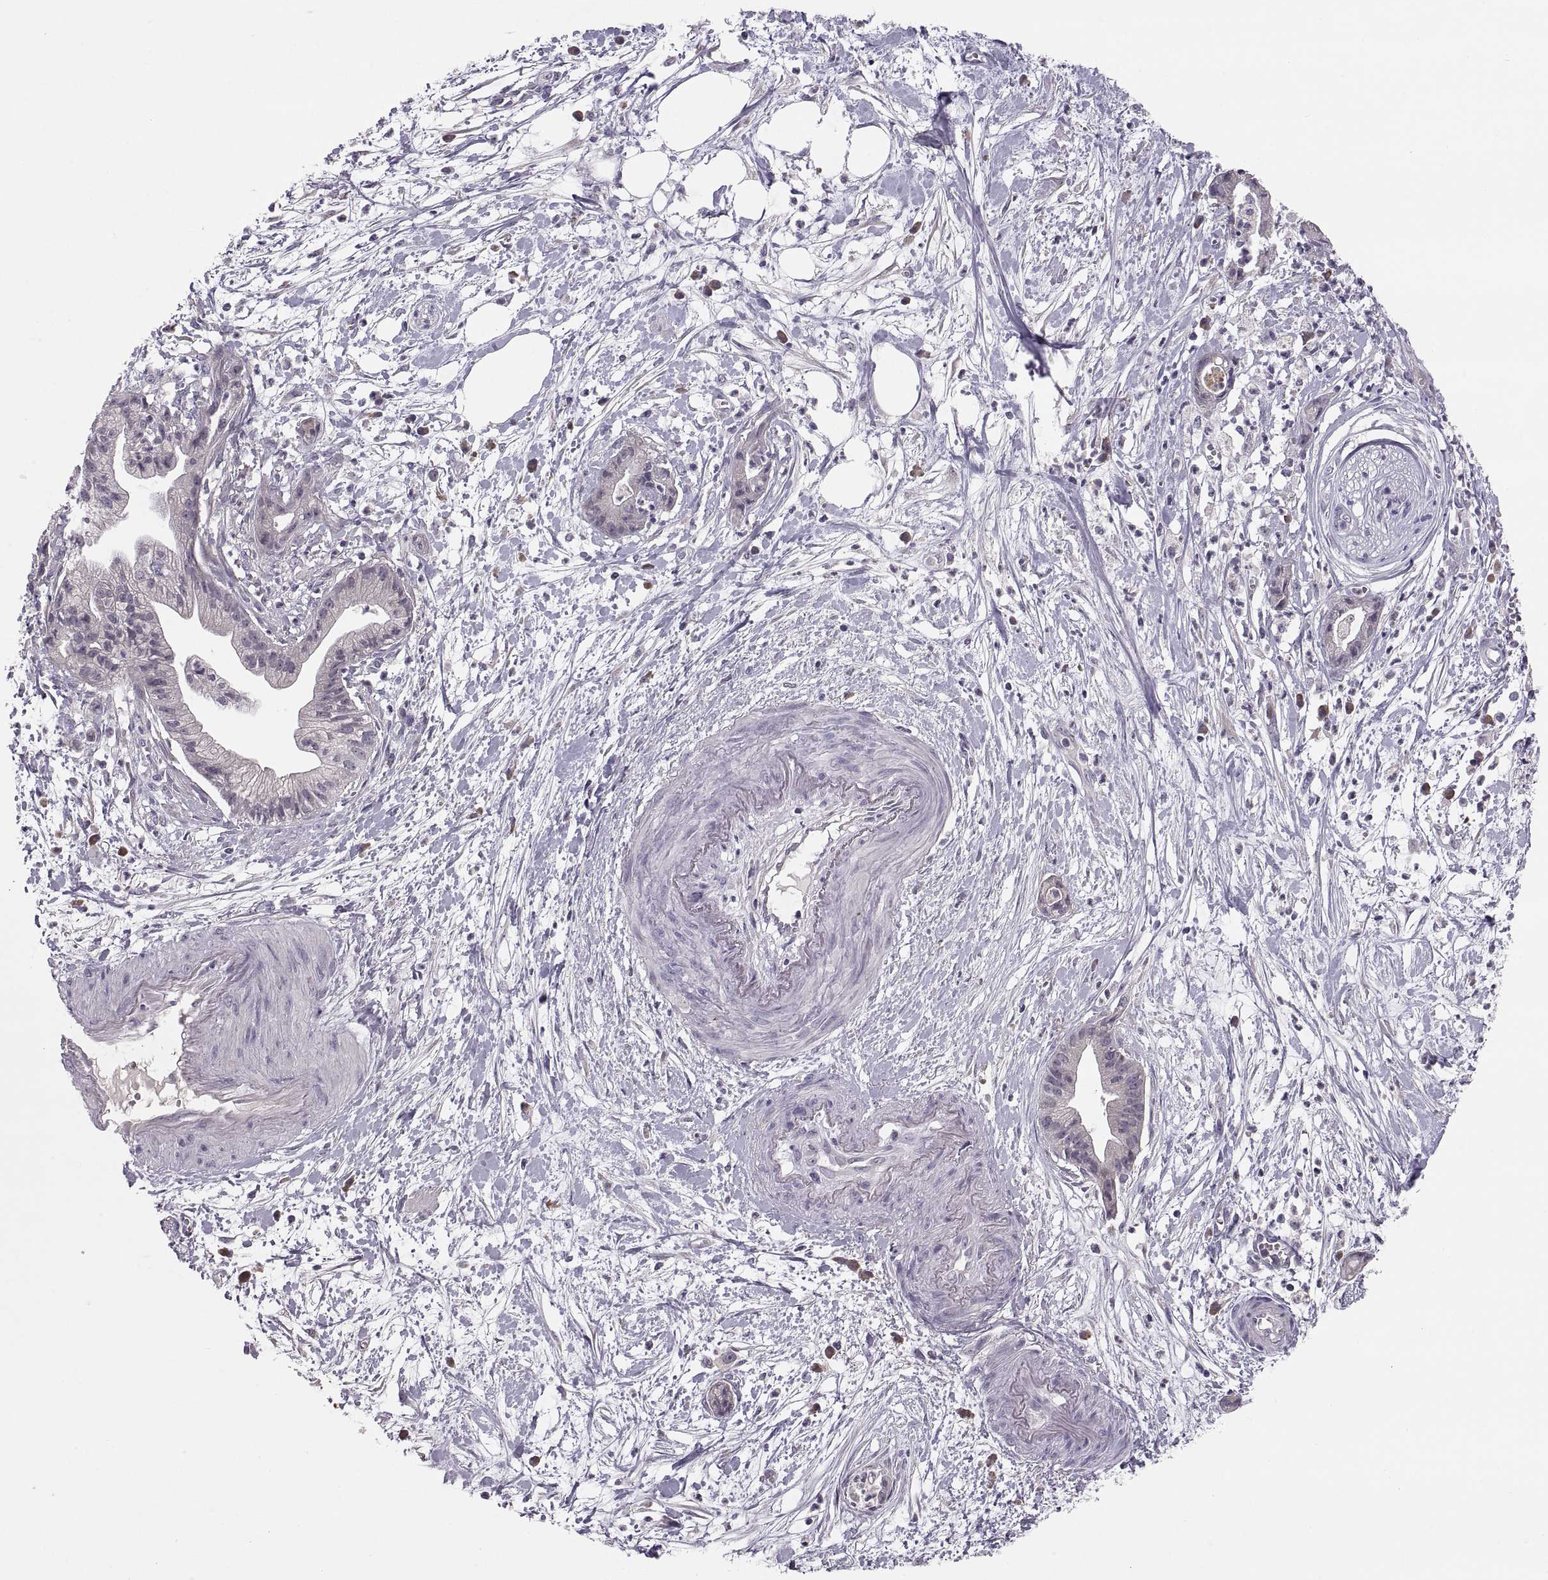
{"staining": {"intensity": "negative", "quantity": "none", "location": "none"}, "tissue": "pancreatic cancer", "cell_type": "Tumor cells", "image_type": "cancer", "snomed": [{"axis": "morphology", "description": "Normal tissue, NOS"}, {"axis": "morphology", "description": "Adenocarcinoma, NOS"}, {"axis": "topography", "description": "Lymph node"}, {"axis": "topography", "description": "Pancreas"}], "caption": "Immunohistochemistry photomicrograph of human pancreatic adenocarcinoma stained for a protein (brown), which reveals no staining in tumor cells. The staining is performed using DAB (3,3'-diaminobenzidine) brown chromogen with nuclei counter-stained in using hematoxylin.", "gene": "ADH6", "patient": {"sex": "female", "age": 58}}